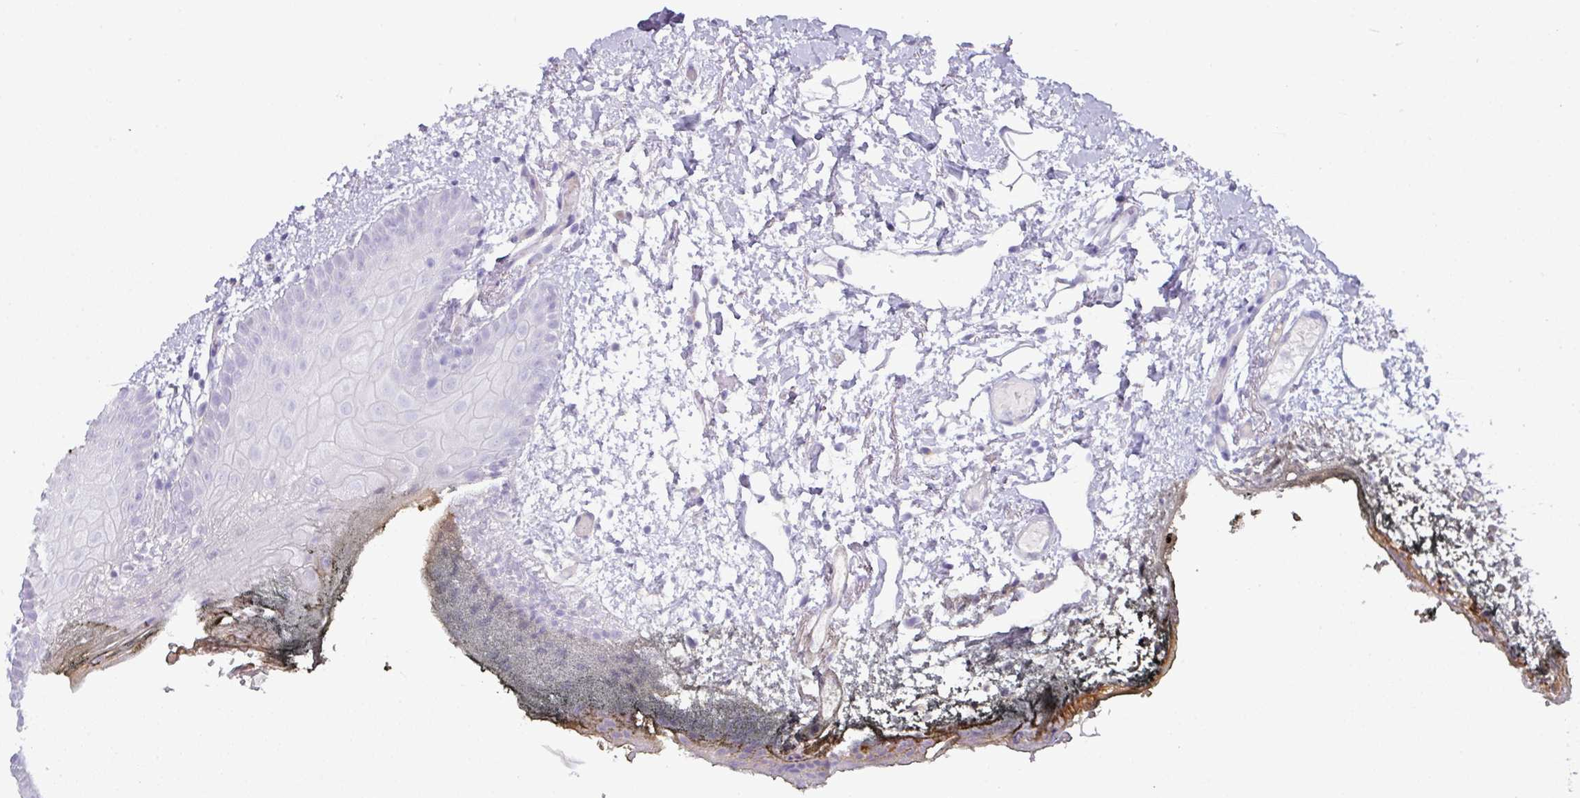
{"staining": {"intensity": "negative", "quantity": "none", "location": "none"}, "tissue": "oral mucosa", "cell_type": "Squamous epithelial cells", "image_type": "normal", "snomed": [{"axis": "morphology", "description": "Normal tissue, NOS"}, {"axis": "morphology", "description": "Squamous cell carcinoma, NOS"}, {"axis": "topography", "description": "Oral tissue"}, {"axis": "topography", "description": "Head-Neck"}], "caption": "This is a photomicrograph of IHC staining of normal oral mucosa, which shows no staining in squamous epithelial cells.", "gene": "OR52N1", "patient": {"sex": "female", "age": 81}}